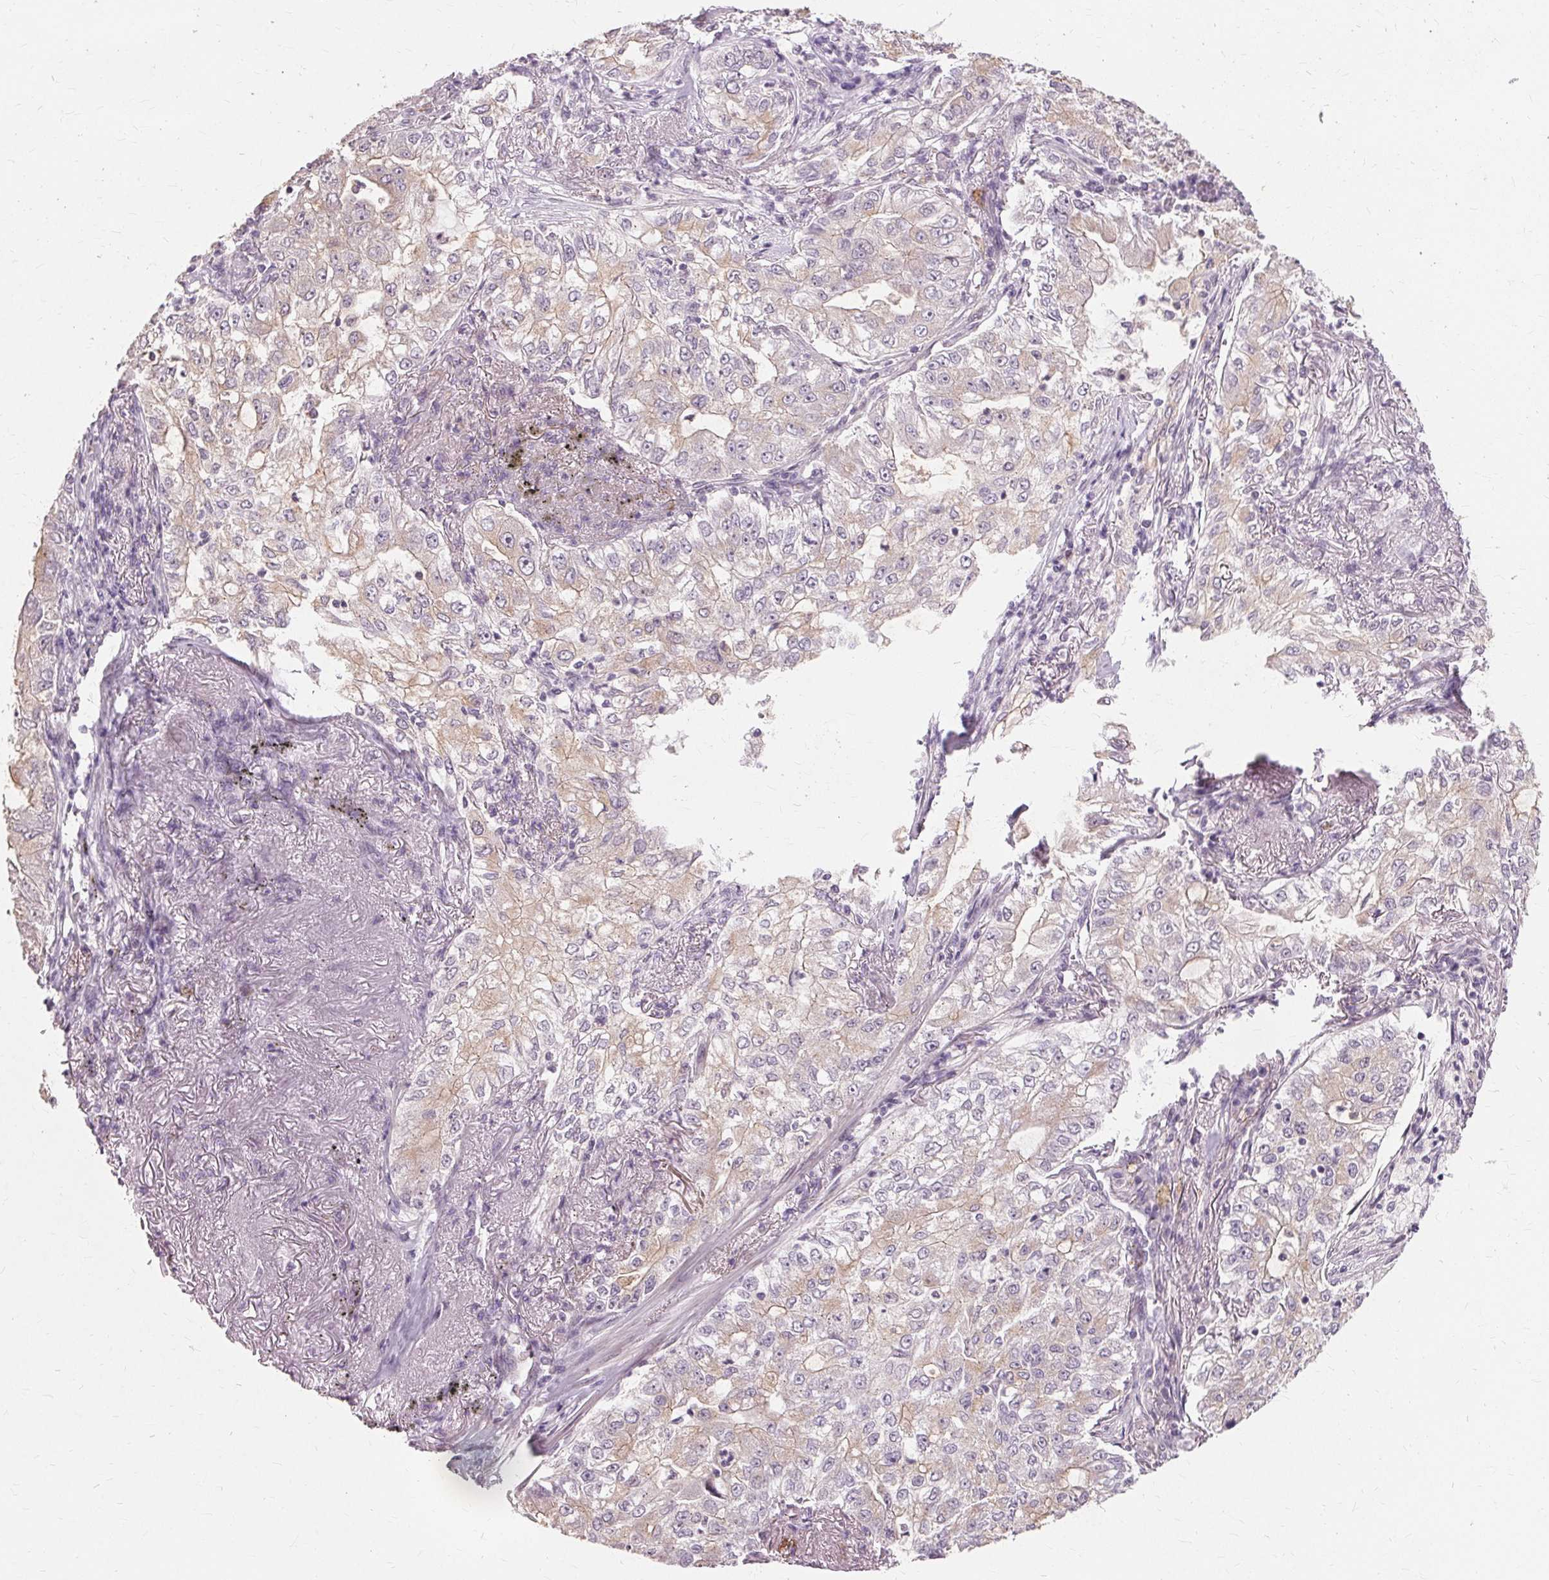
{"staining": {"intensity": "weak", "quantity": "25%-75%", "location": "cytoplasmic/membranous"}, "tissue": "lung cancer", "cell_type": "Tumor cells", "image_type": "cancer", "snomed": [{"axis": "morphology", "description": "Adenocarcinoma, NOS"}, {"axis": "topography", "description": "Lung"}], "caption": "Adenocarcinoma (lung) was stained to show a protein in brown. There is low levels of weak cytoplasmic/membranous positivity in about 25%-75% of tumor cells. (DAB IHC with brightfield microscopy, high magnification).", "gene": "SIGLEC6", "patient": {"sex": "female", "age": 73}}